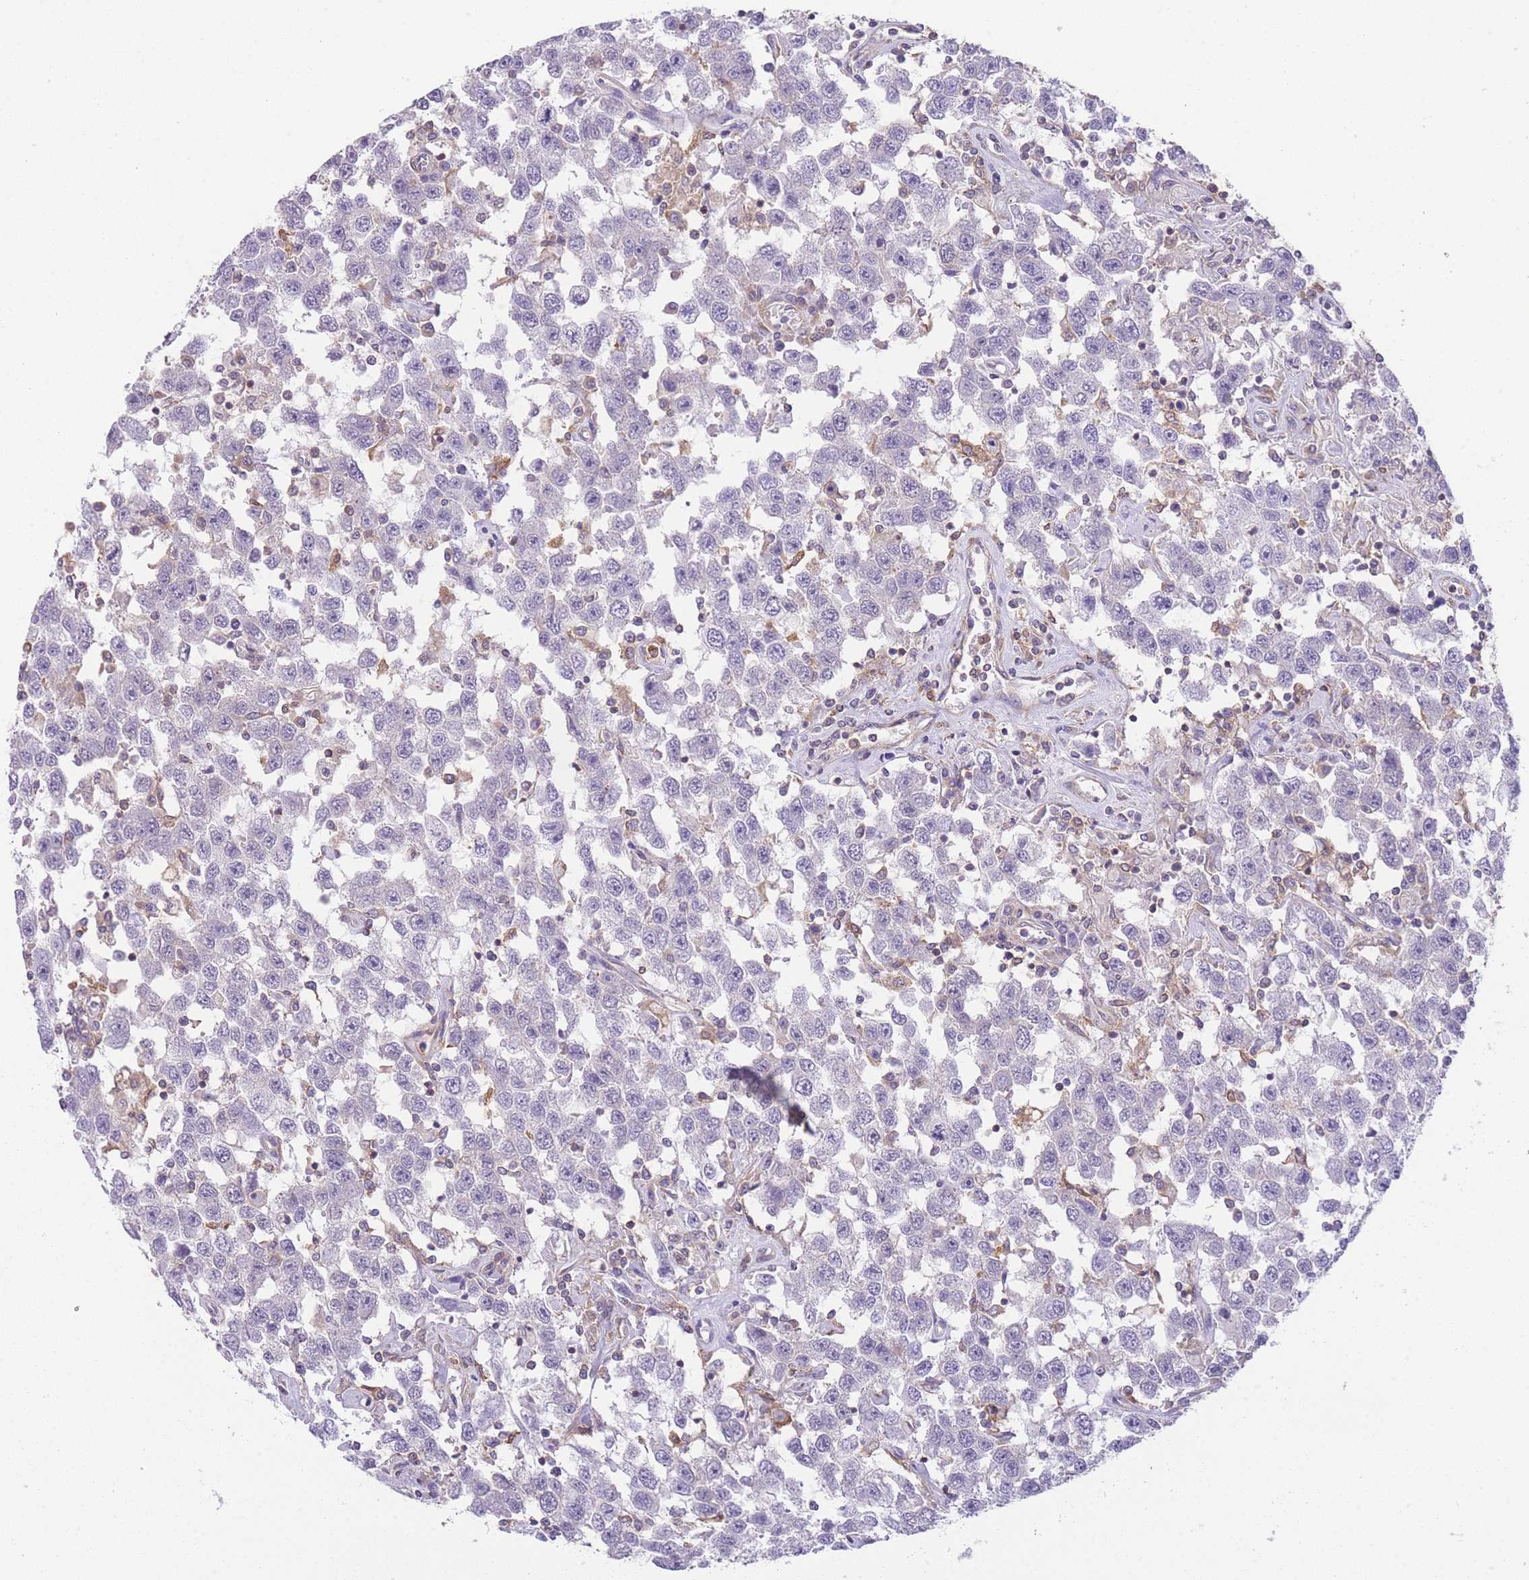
{"staining": {"intensity": "negative", "quantity": "none", "location": "none"}, "tissue": "testis cancer", "cell_type": "Tumor cells", "image_type": "cancer", "snomed": [{"axis": "morphology", "description": "Seminoma, NOS"}, {"axis": "topography", "description": "Testis"}], "caption": "A high-resolution photomicrograph shows IHC staining of testis seminoma, which displays no significant expression in tumor cells.", "gene": "PRKAR1A", "patient": {"sex": "male", "age": 41}}